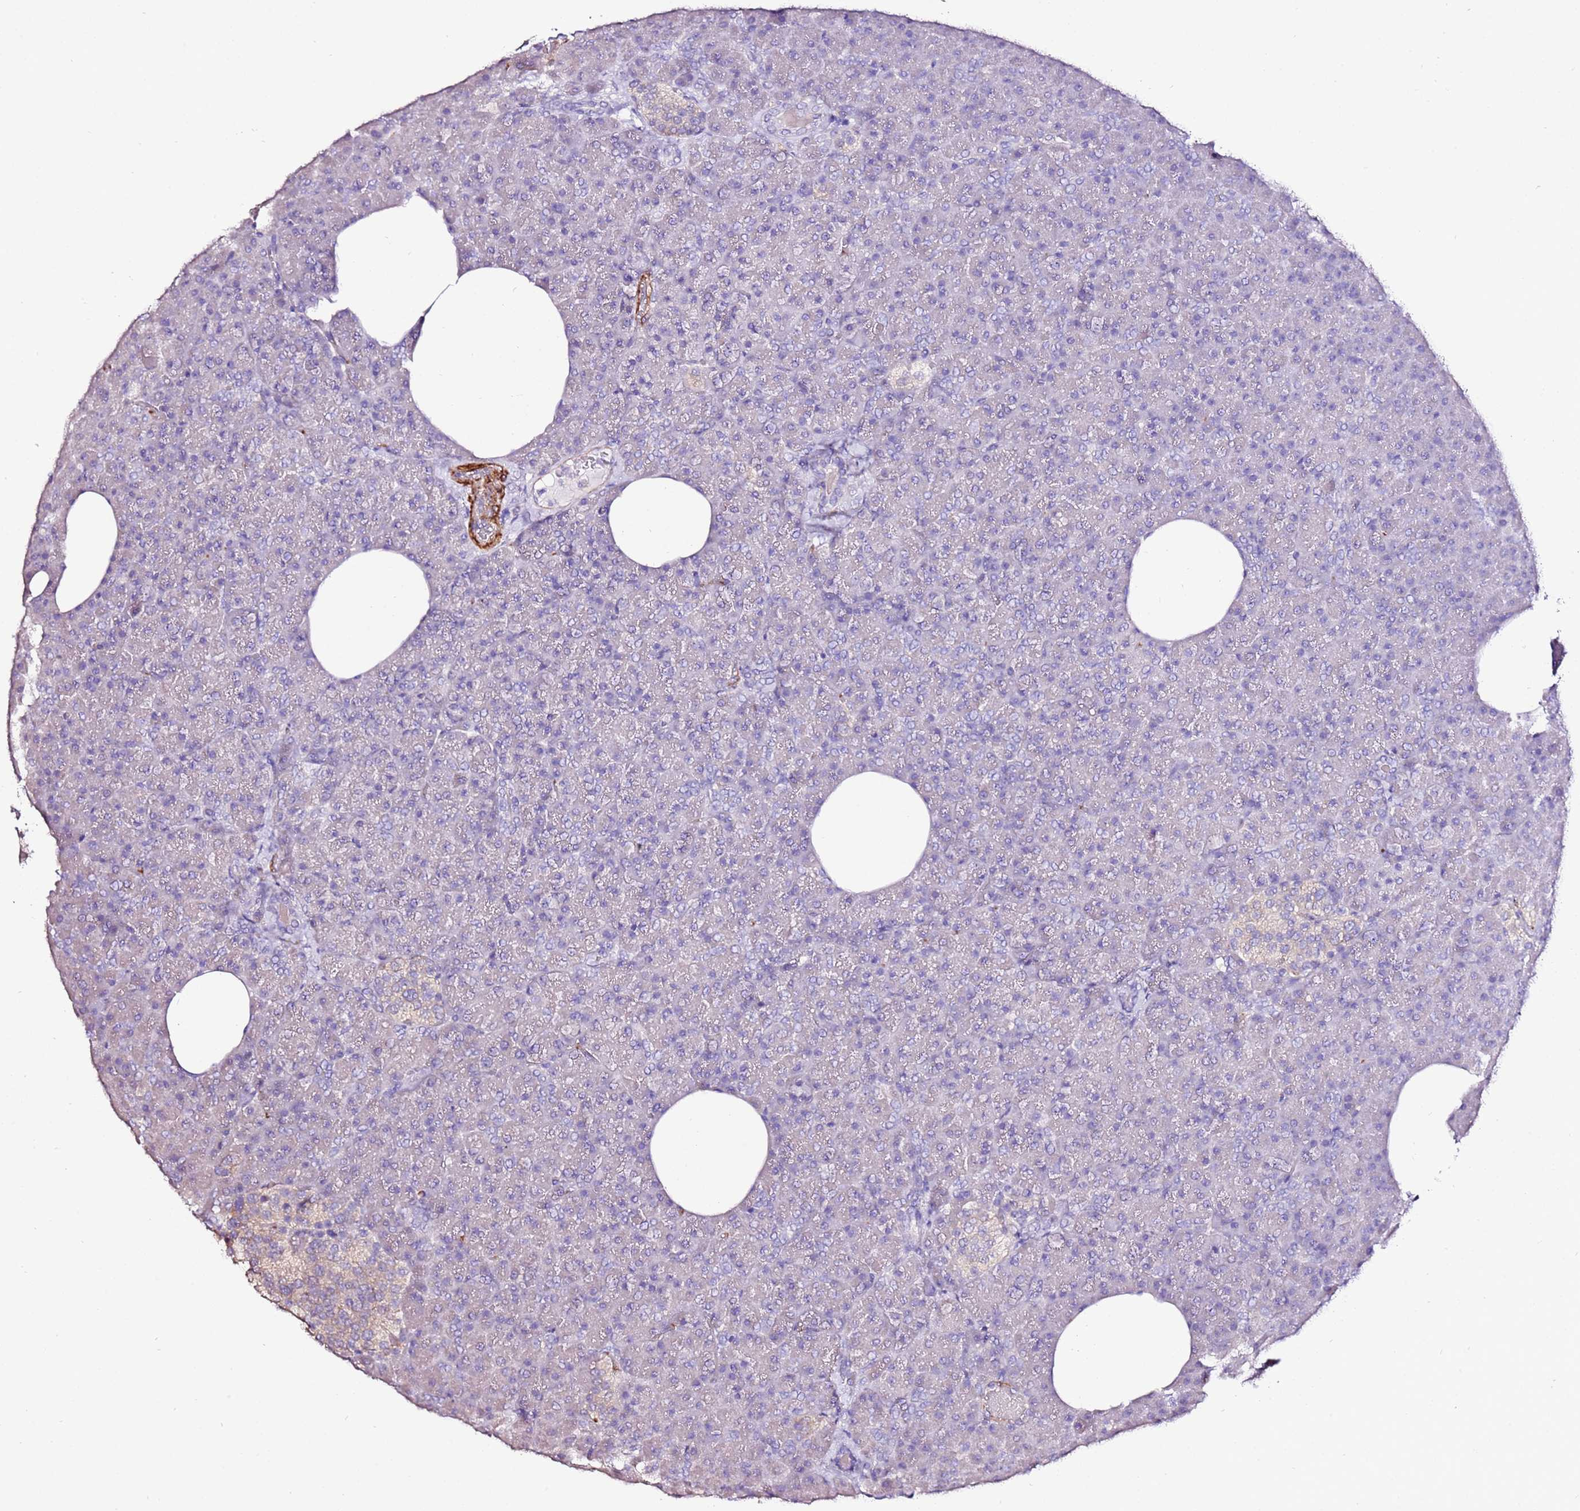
{"staining": {"intensity": "weak", "quantity": "<25%", "location": "cytoplasmic/membranous"}, "tissue": "pancreas", "cell_type": "Exocrine glandular cells", "image_type": "normal", "snomed": [{"axis": "morphology", "description": "Normal tissue, NOS"}, {"axis": "morphology", "description": "Carcinoid, malignant, NOS"}, {"axis": "topography", "description": "Pancreas"}], "caption": "A histopathology image of pancreas stained for a protein demonstrates no brown staining in exocrine glandular cells.", "gene": "ART5", "patient": {"sex": "female", "age": 35}}